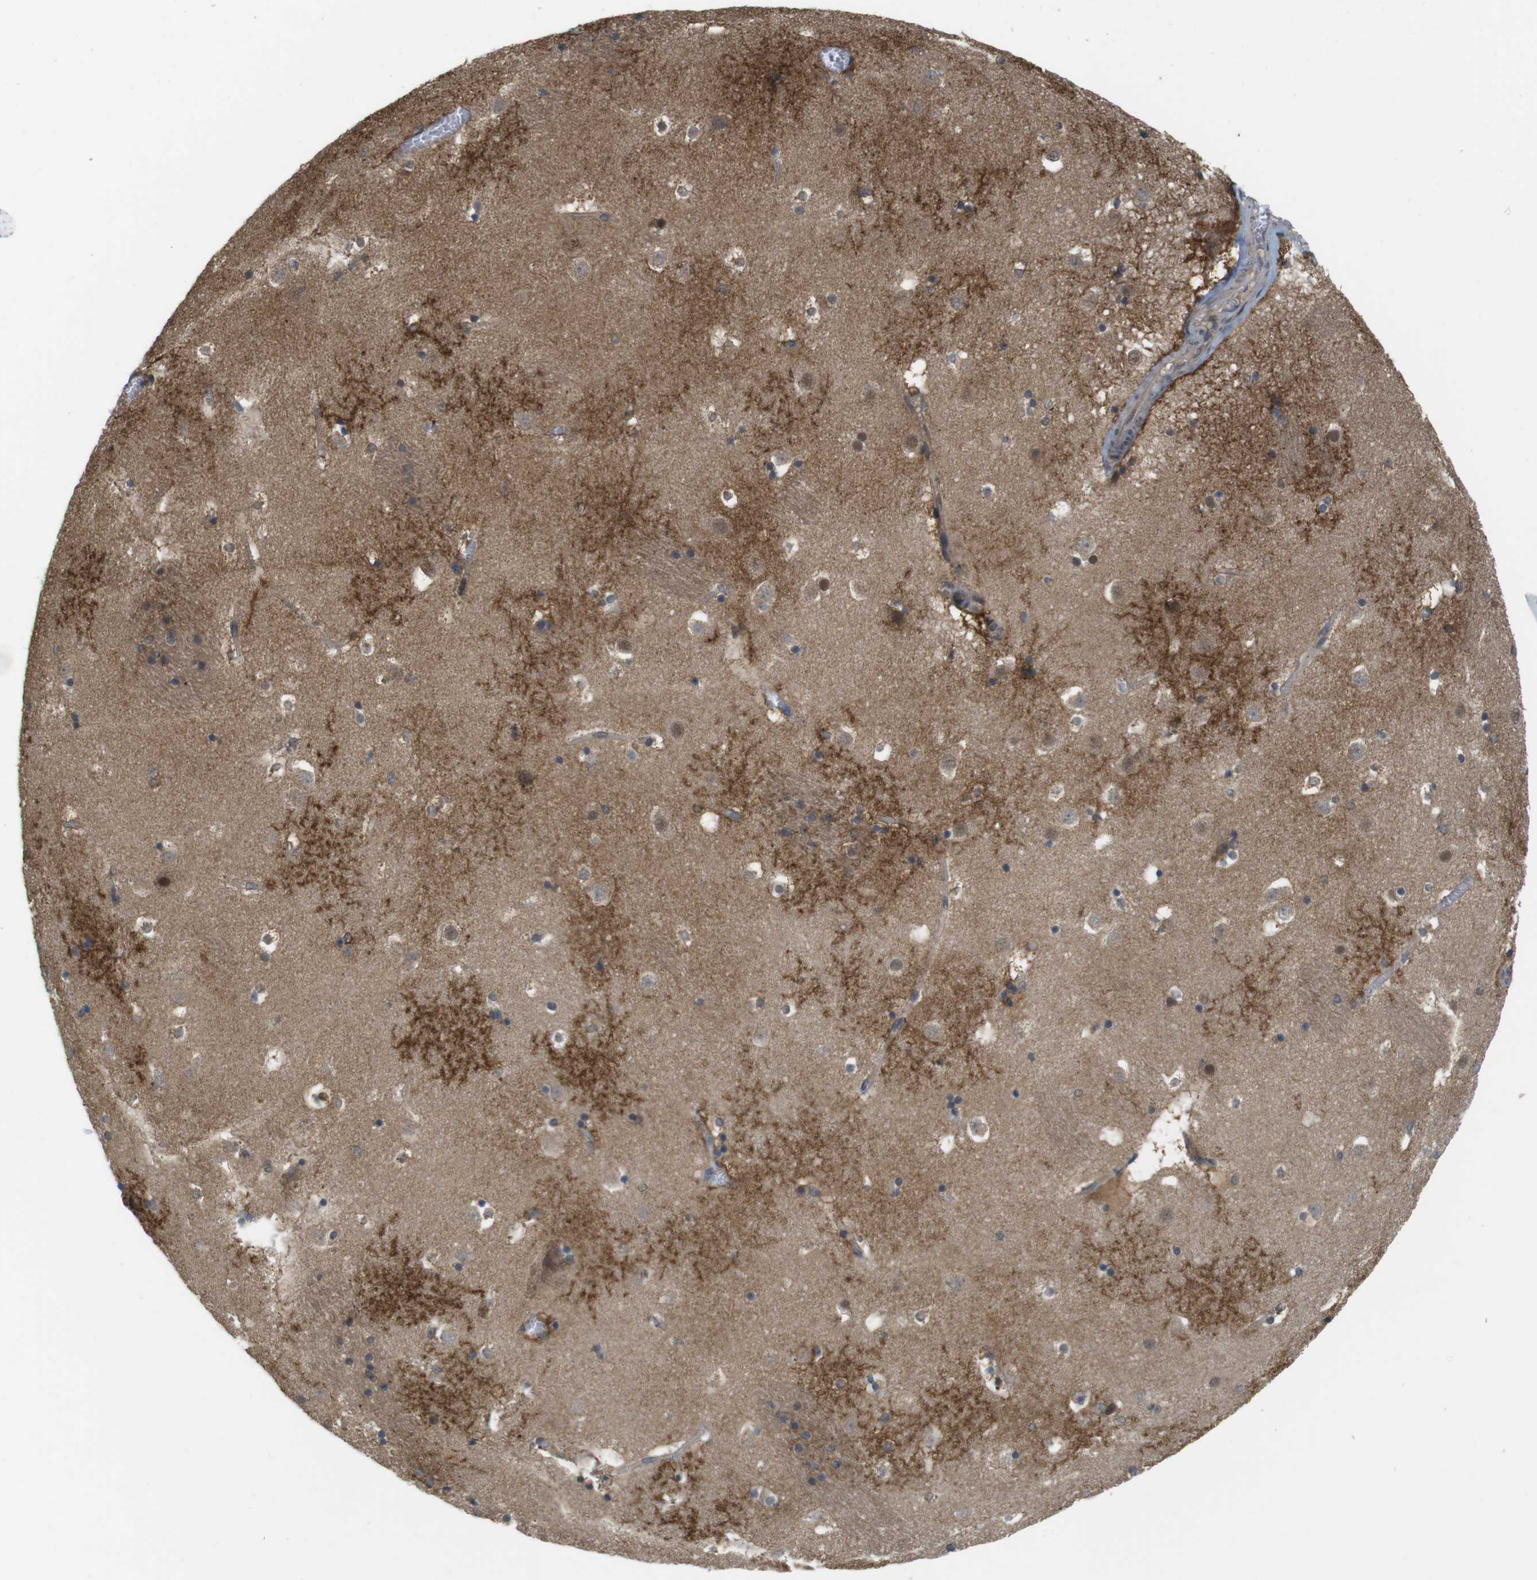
{"staining": {"intensity": "moderate", "quantity": "25%-75%", "location": "cytoplasmic/membranous"}, "tissue": "caudate", "cell_type": "Glial cells", "image_type": "normal", "snomed": [{"axis": "morphology", "description": "Normal tissue, NOS"}, {"axis": "topography", "description": "Lateral ventricle wall"}], "caption": "Immunohistochemical staining of normal caudate displays 25%-75% levels of moderate cytoplasmic/membranous protein positivity in approximately 25%-75% of glial cells. The staining is performed using DAB brown chromogen to label protein expression. The nuclei are counter-stained blue using hematoxylin.", "gene": "RNF130", "patient": {"sex": "male", "age": 45}}